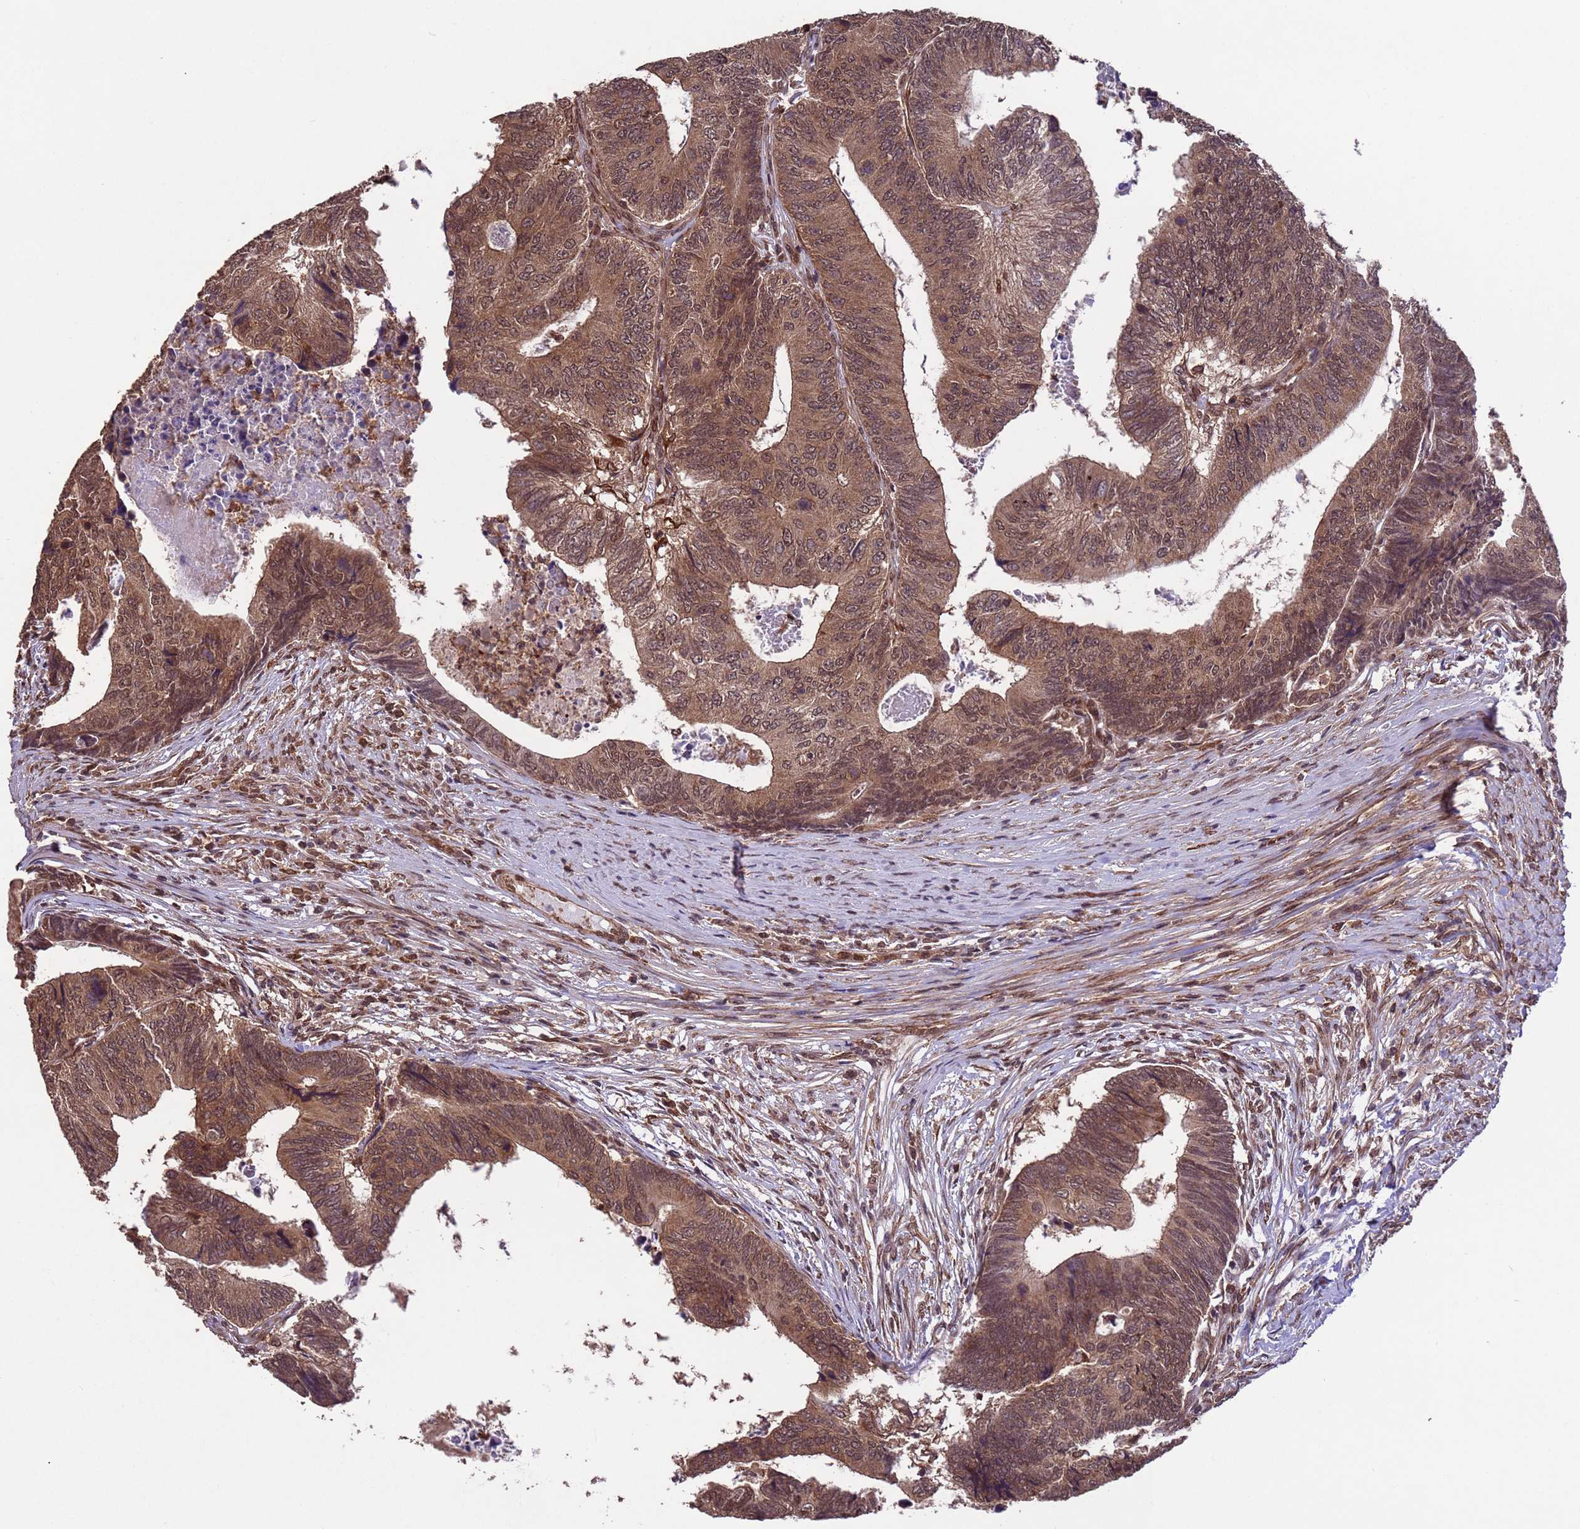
{"staining": {"intensity": "moderate", "quantity": ">75%", "location": "cytoplasmic/membranous,nuclear"}, "tissue": "colorectal cancer", "cell_type": "Tumor cells", "image_type": "cancer", "snomed": [{"axis": "morphology", "description": "Adenocarcinoma, NOS"}, {"axis": "topography", "description": "Colon"}], "caption": "This micrograph demonstrates IHC staining of human colorectal adenocarcinoma, with medium moderate cytoplasmic/membranous and nuclear positivity in approximately >75% of tumor cells.", "gene": "VSTM4", "patient": {"sex": "female", "age": 67}}